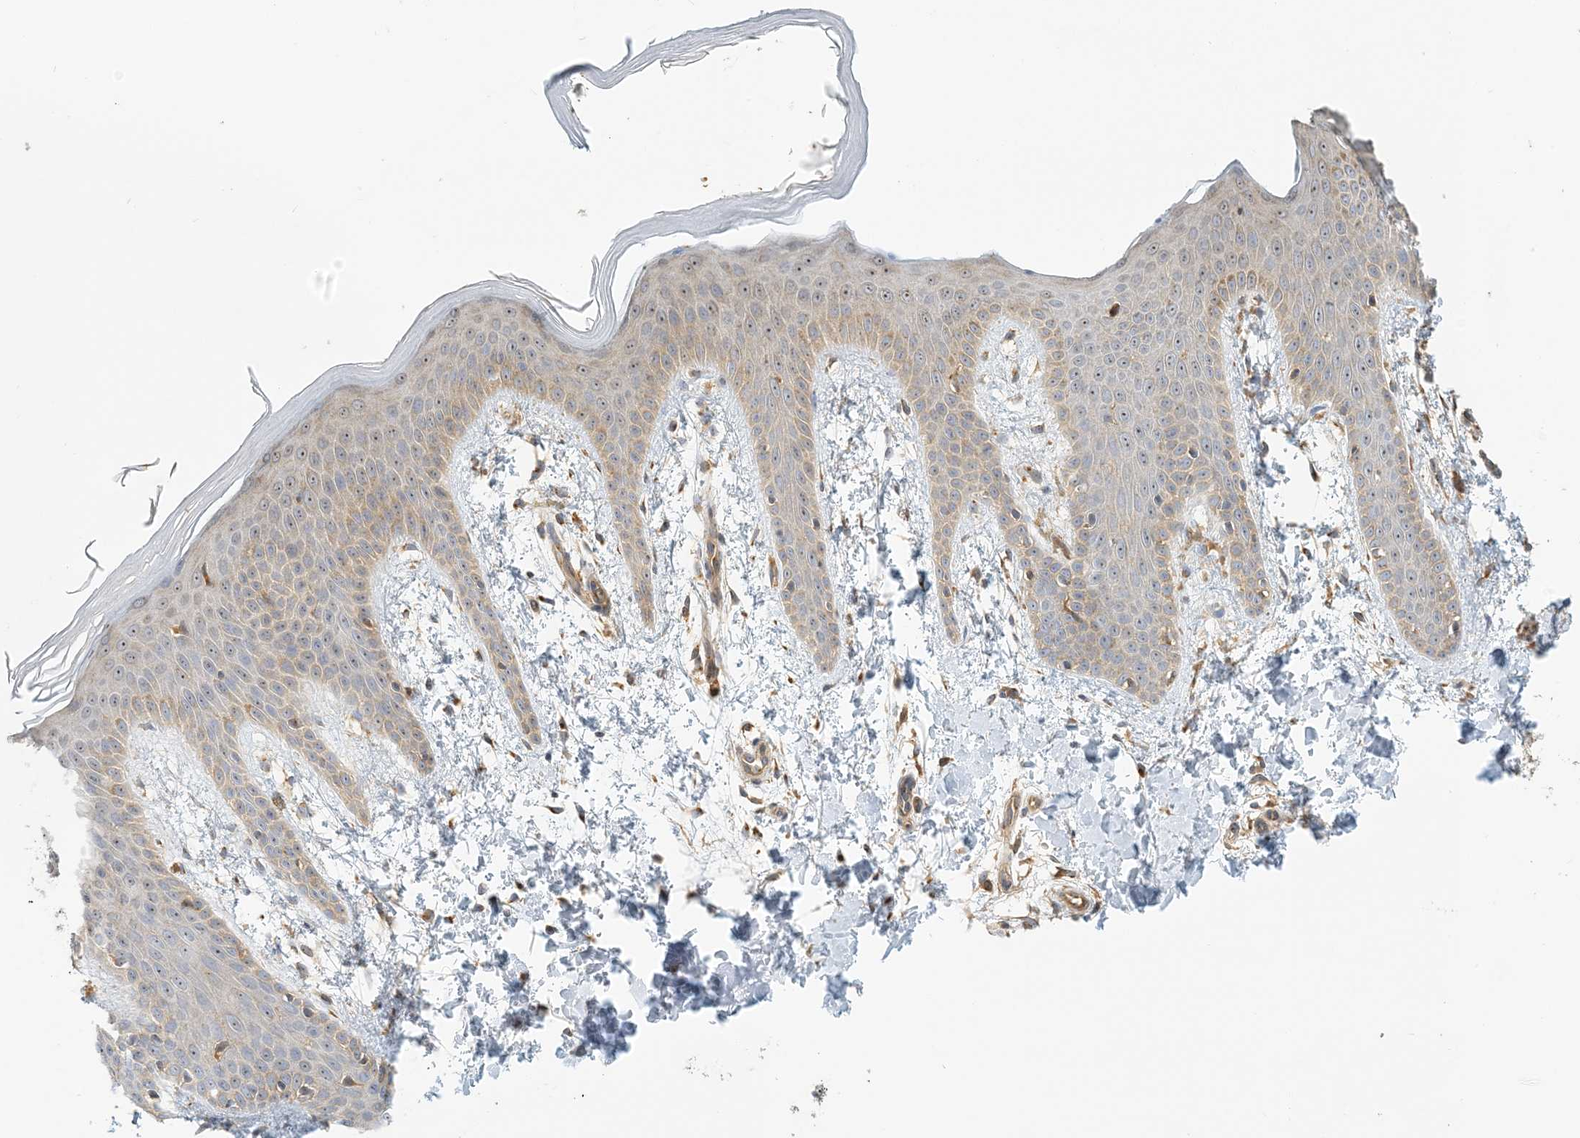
{"staining": {"intensity": "moderate", "quantity": "25%-75%", "location": "cytoplasmic/membranous"}, "tissue": "skin", "cell_type": "Fibroblasts", "image_type": "normal", "snomed": [{"axis": "morphology", "description": "Normal tissue, NOS"}, {"axis": "topography", "description": "Skin"}], "caption": "Immunohistochemical staining of benign skin shows medium levels of moderate cytoplasmic/membranous positivity in approximately 25%-75% of fibroblasts.", "gene": "COLEC11", "patient": {"sex": "male", "age": 36}}